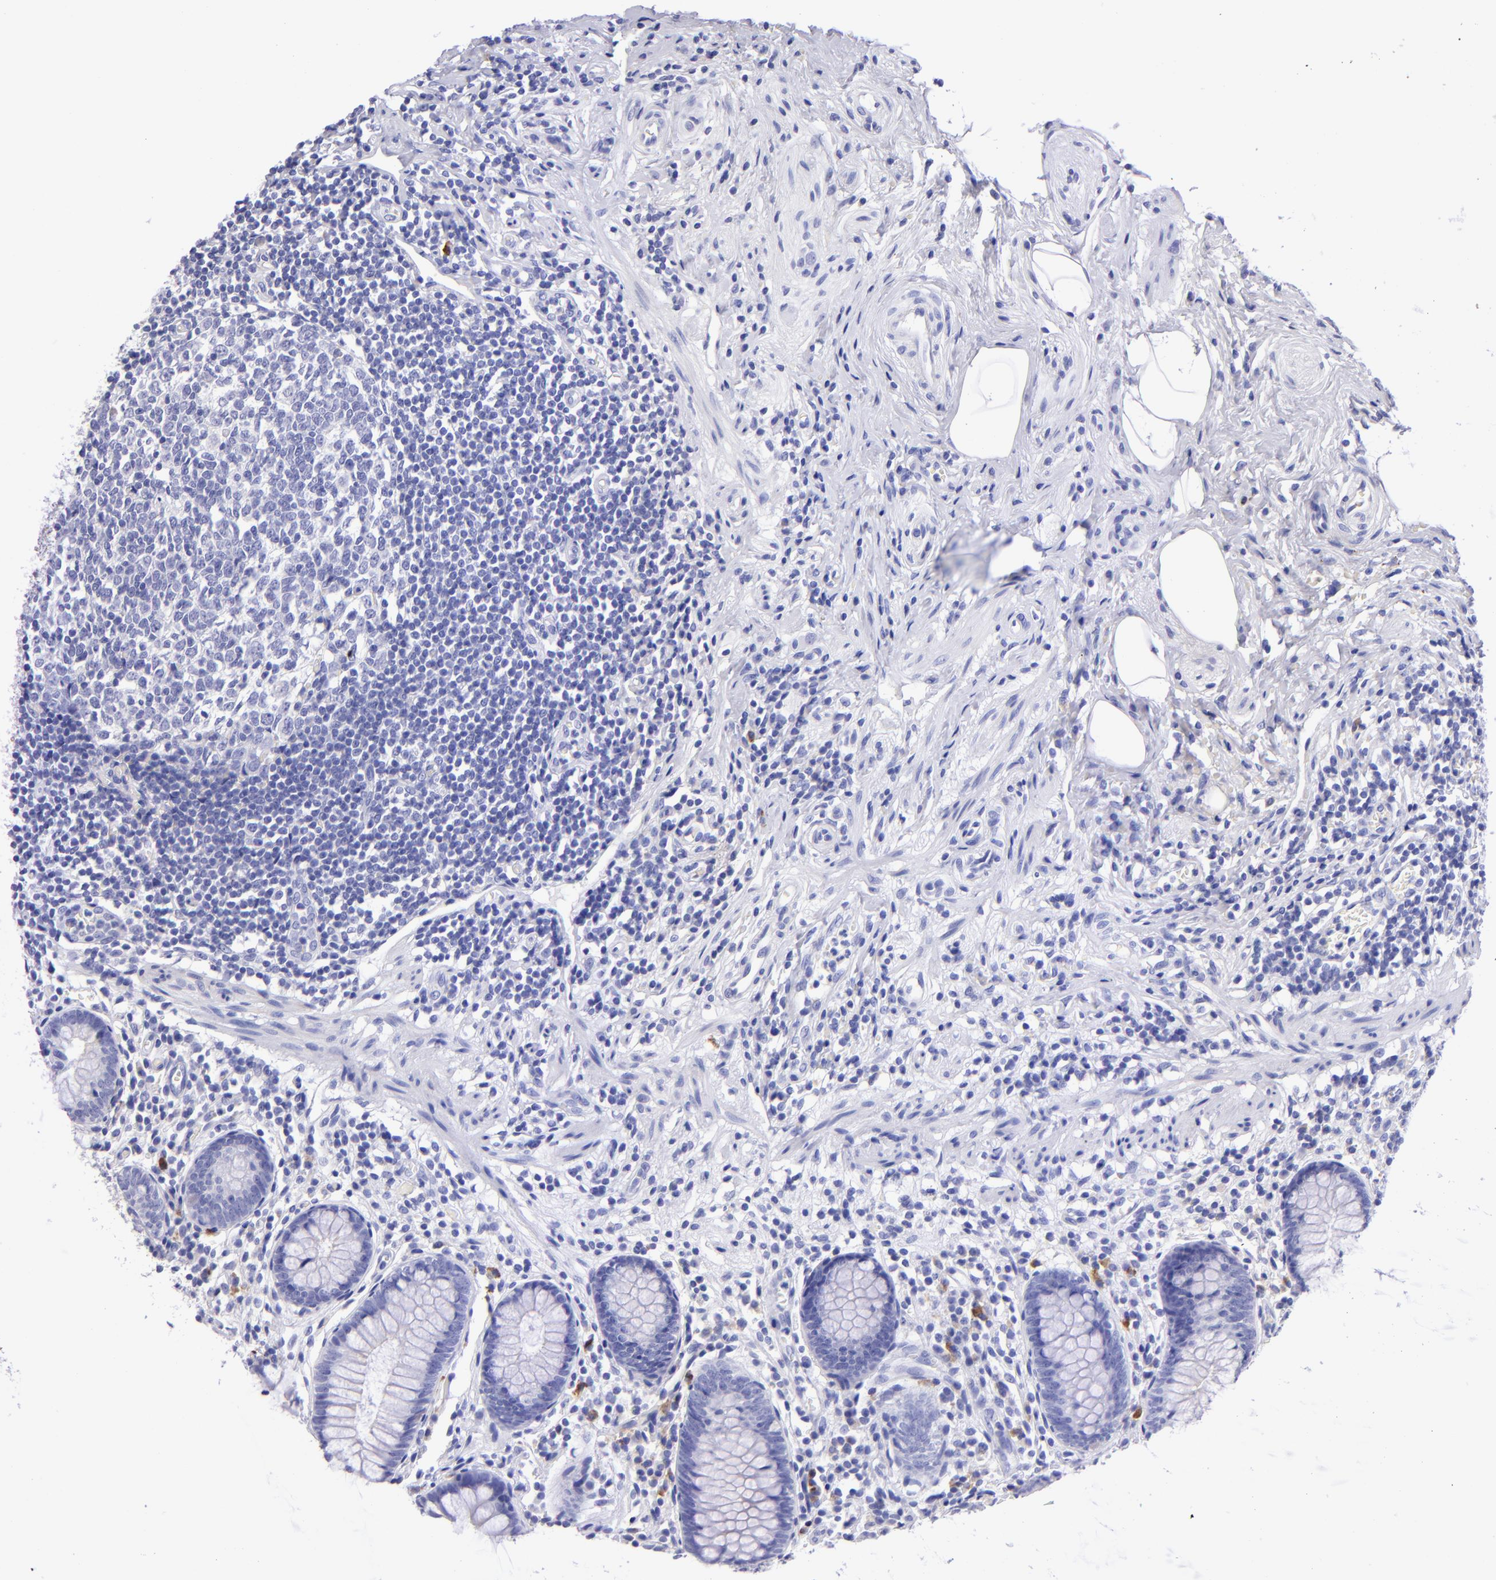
{"staining": {"intensity": "negative", "quantity": "none", "location": "none"}, "tissue": "appendix", "cell_type": "Glandular cells", "image_type": "normal", "snomed": [{"axis": "morphology", "description": "Normal tissue, NOS"}, {"axis": "topography", "description": "Appendix"}], "caption": "The immunohistochemistry (IHC) histopathology image has no significant staining in glandular cells of appendix. Brightfield microscopy of IHC stained with DAB (3,3'-diaminobenzidine) (brown) and hematoxylin (blue), captured at high magnification.", "gene": "TYRP1", "patient": {"sex": "male", "age": 38}}